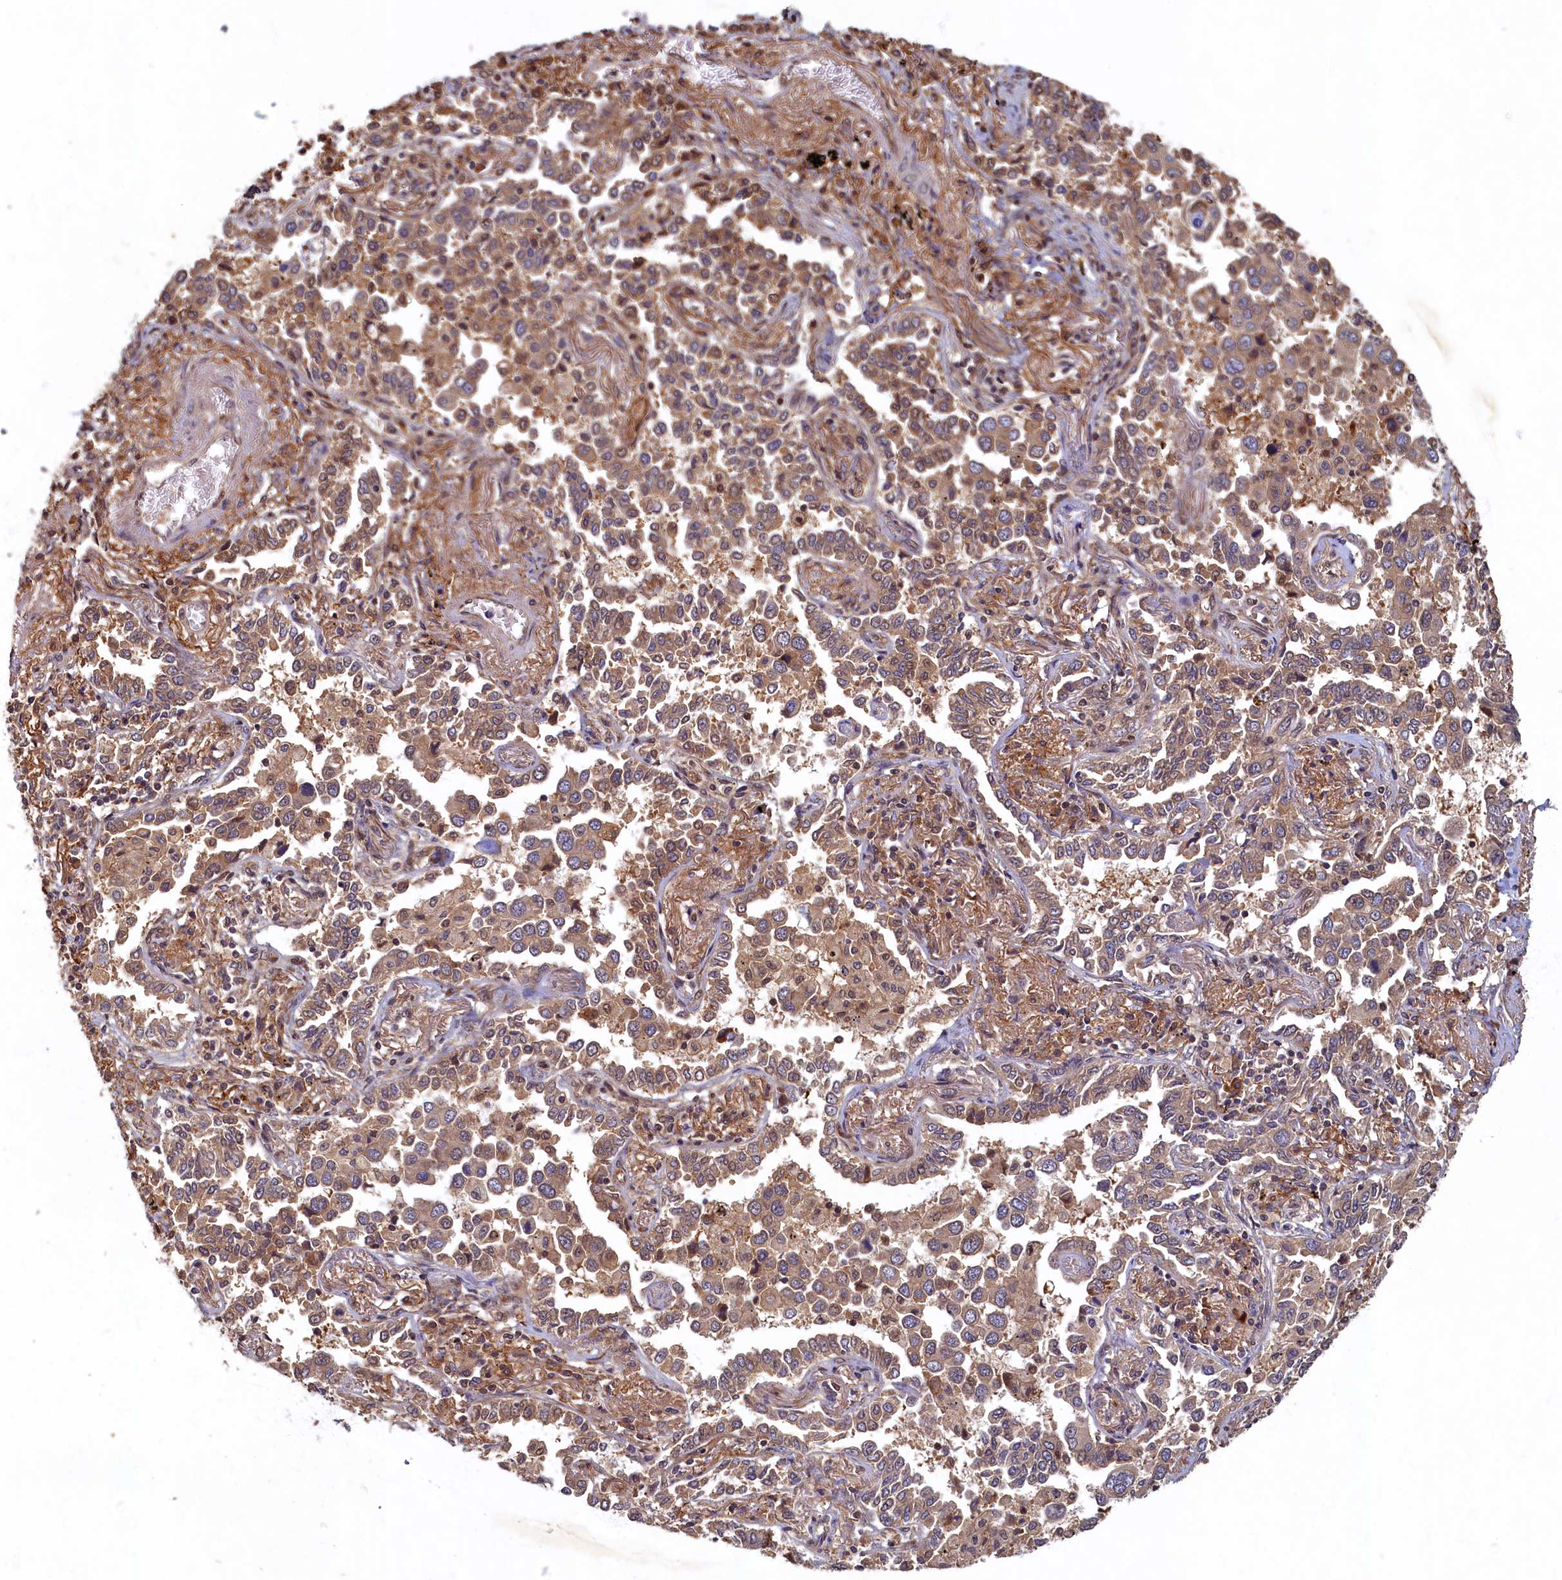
{"staining": {"intensity": "moderate", "quantity": ">75%", "location": "cytoplasmic/membranous"}, "tissue": "lung cancer", "cell_type": "Tumor cells", "image_type": "cancer", "snomed": [{"axis": "morphology", "description": "Adenocarcinoma, NOS"}, {"axis": "topography", "description": "Lung"}], "caption": "IHC (DAB (3,3'-diaminobenzidine)) staining of adenocarcinoma (lung) reveals moderate cytoplasmic/membranous protein expression in about >75% of tumor cells.", "gene": "LCMT2", "patient": {"sex": "male", "age": 67}}